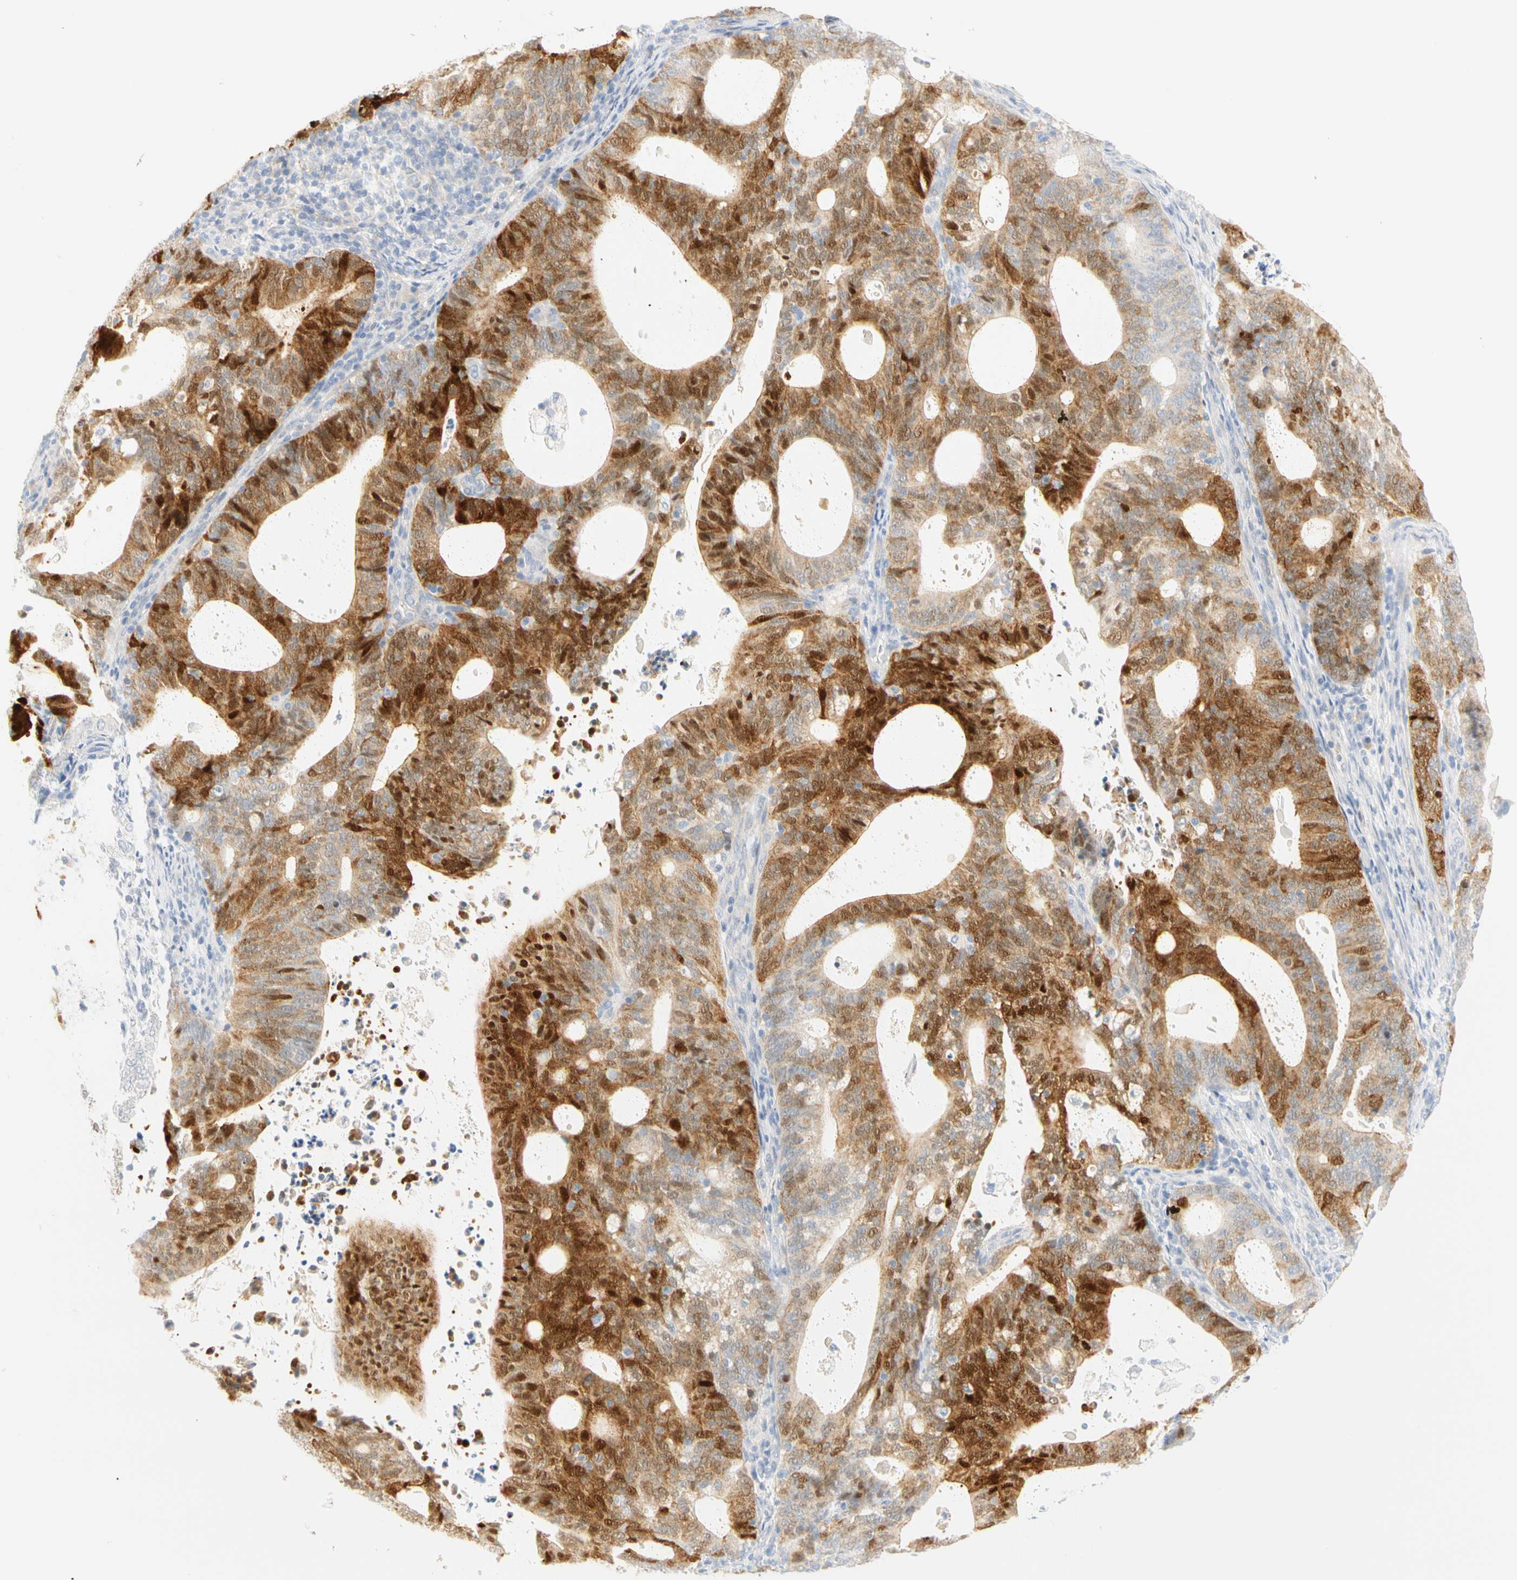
{"staining": {"intensity": "moderate", "quantity": "25%-75%", "location": "cytoplasmic/membranous,nuclear"}, "tissue": "endometrial cancer", "cell_type": "Tumor cells", "image_type": "cancer", "snomed": [{"axis": "morphology", "description": "Adenocarcinoma, NOS"}, {"axis": "topography", "description": "Uterus"}], "caption": "Immunohistochemical staining of endometrial cancer reveals medium levels of moderate cytoplasmic/membranous and nuclear staining in about 25%-75% of tumor cells. The protein is shown in brown color, while the nuclei are stained blue.", "gene": "SELENBP1", "patient": {"sex": "female", "age": 83}}